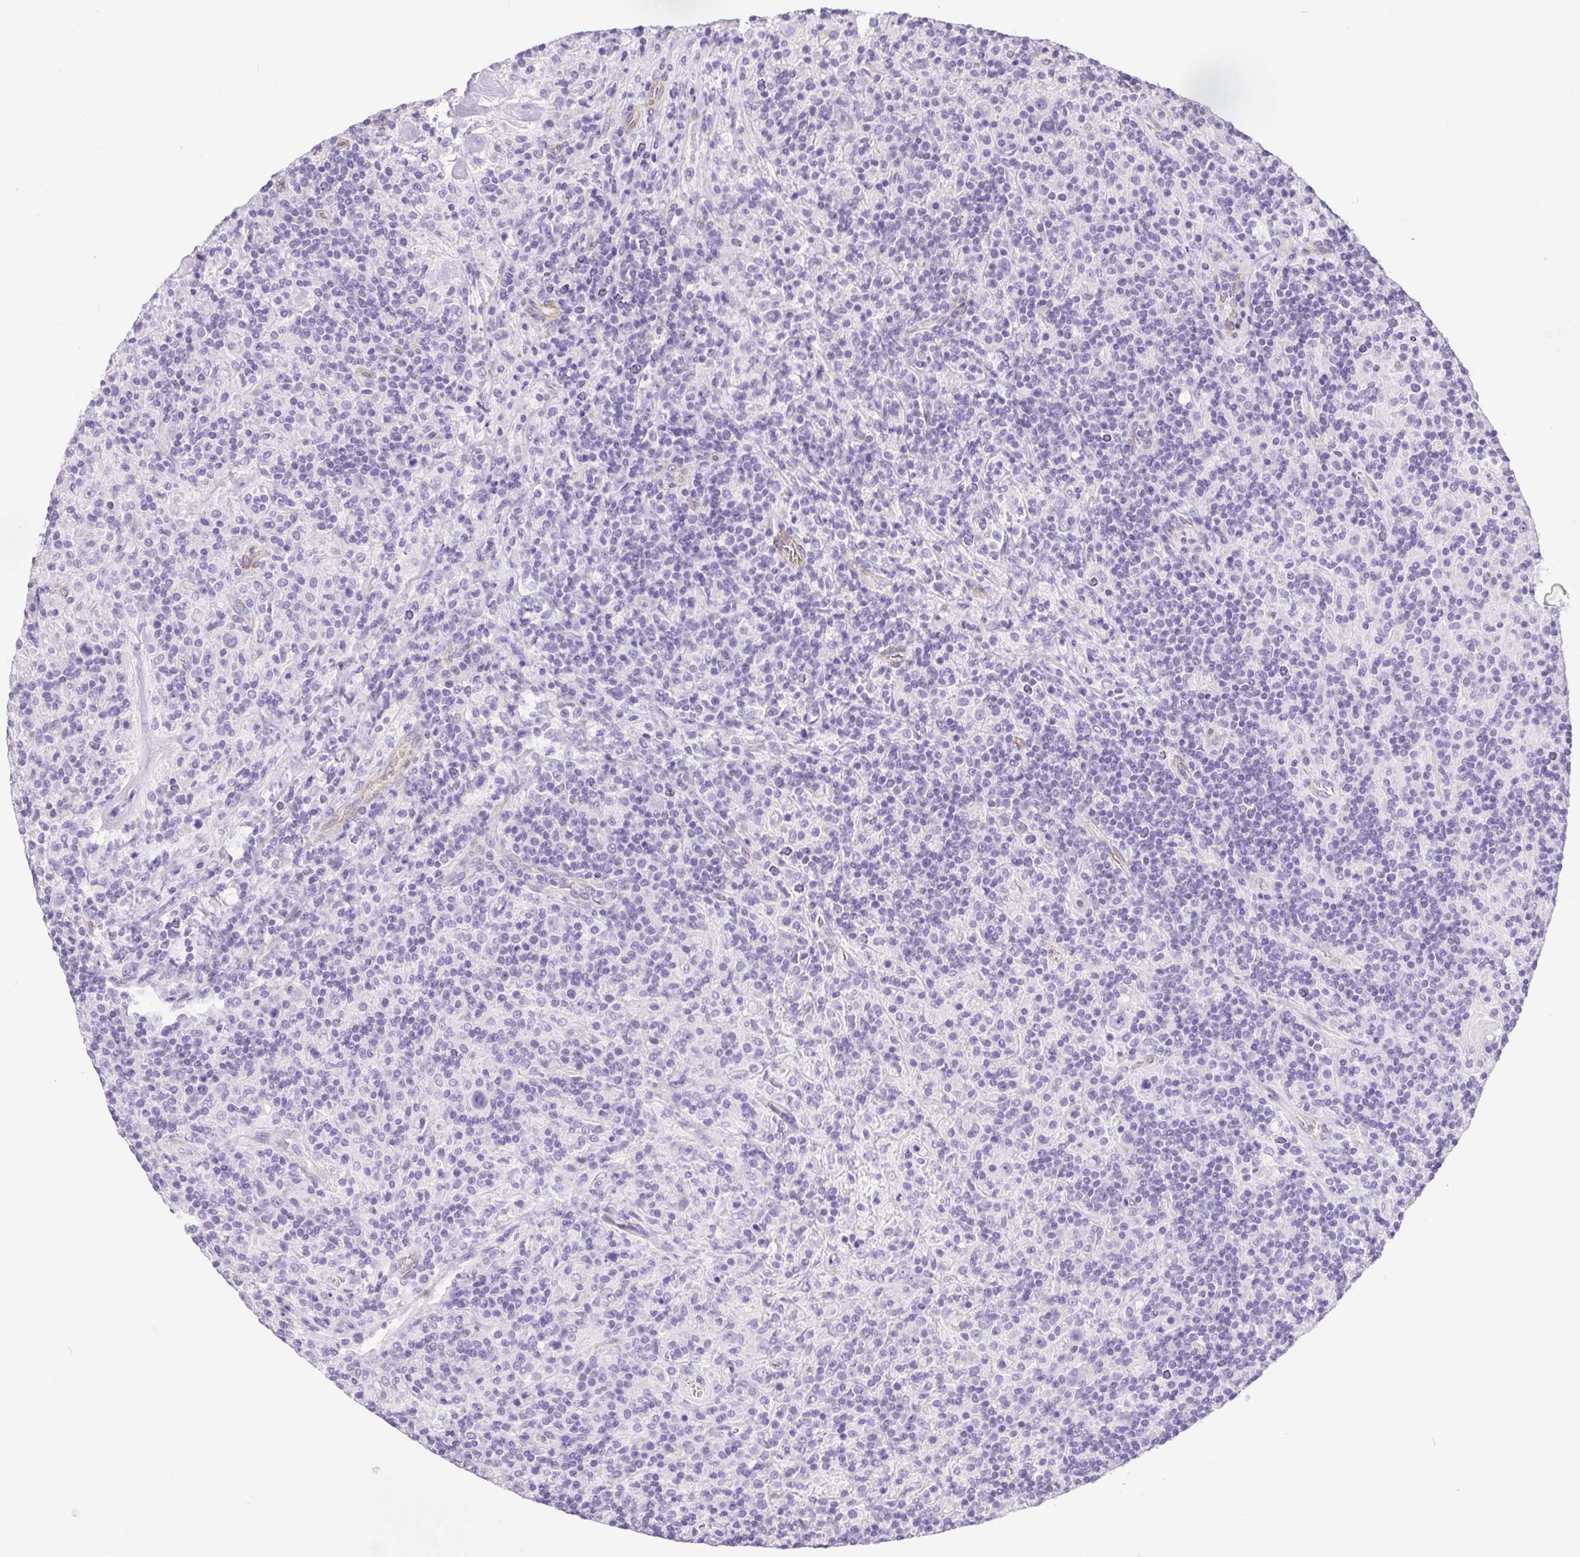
{"staining": {"intensity": "negative", "quantity": "none", "location": "none"}, "tissue": "lymphoma", "cell_type": "Tumor cells", "image_type": "cancer", "snomed": [{"axis": "morphology", "description": "Hodgkin's disease, NOS"}, {"axis": "topography", "description": "Lymph node"}], "caption": "Human Hodgkin's disease stained for a protein using immunohistochemistry (IHC) reveals no expression in tumor cells.", "gene": "SHCBP1L", "patient": {"sex": "male", "age": 70}}